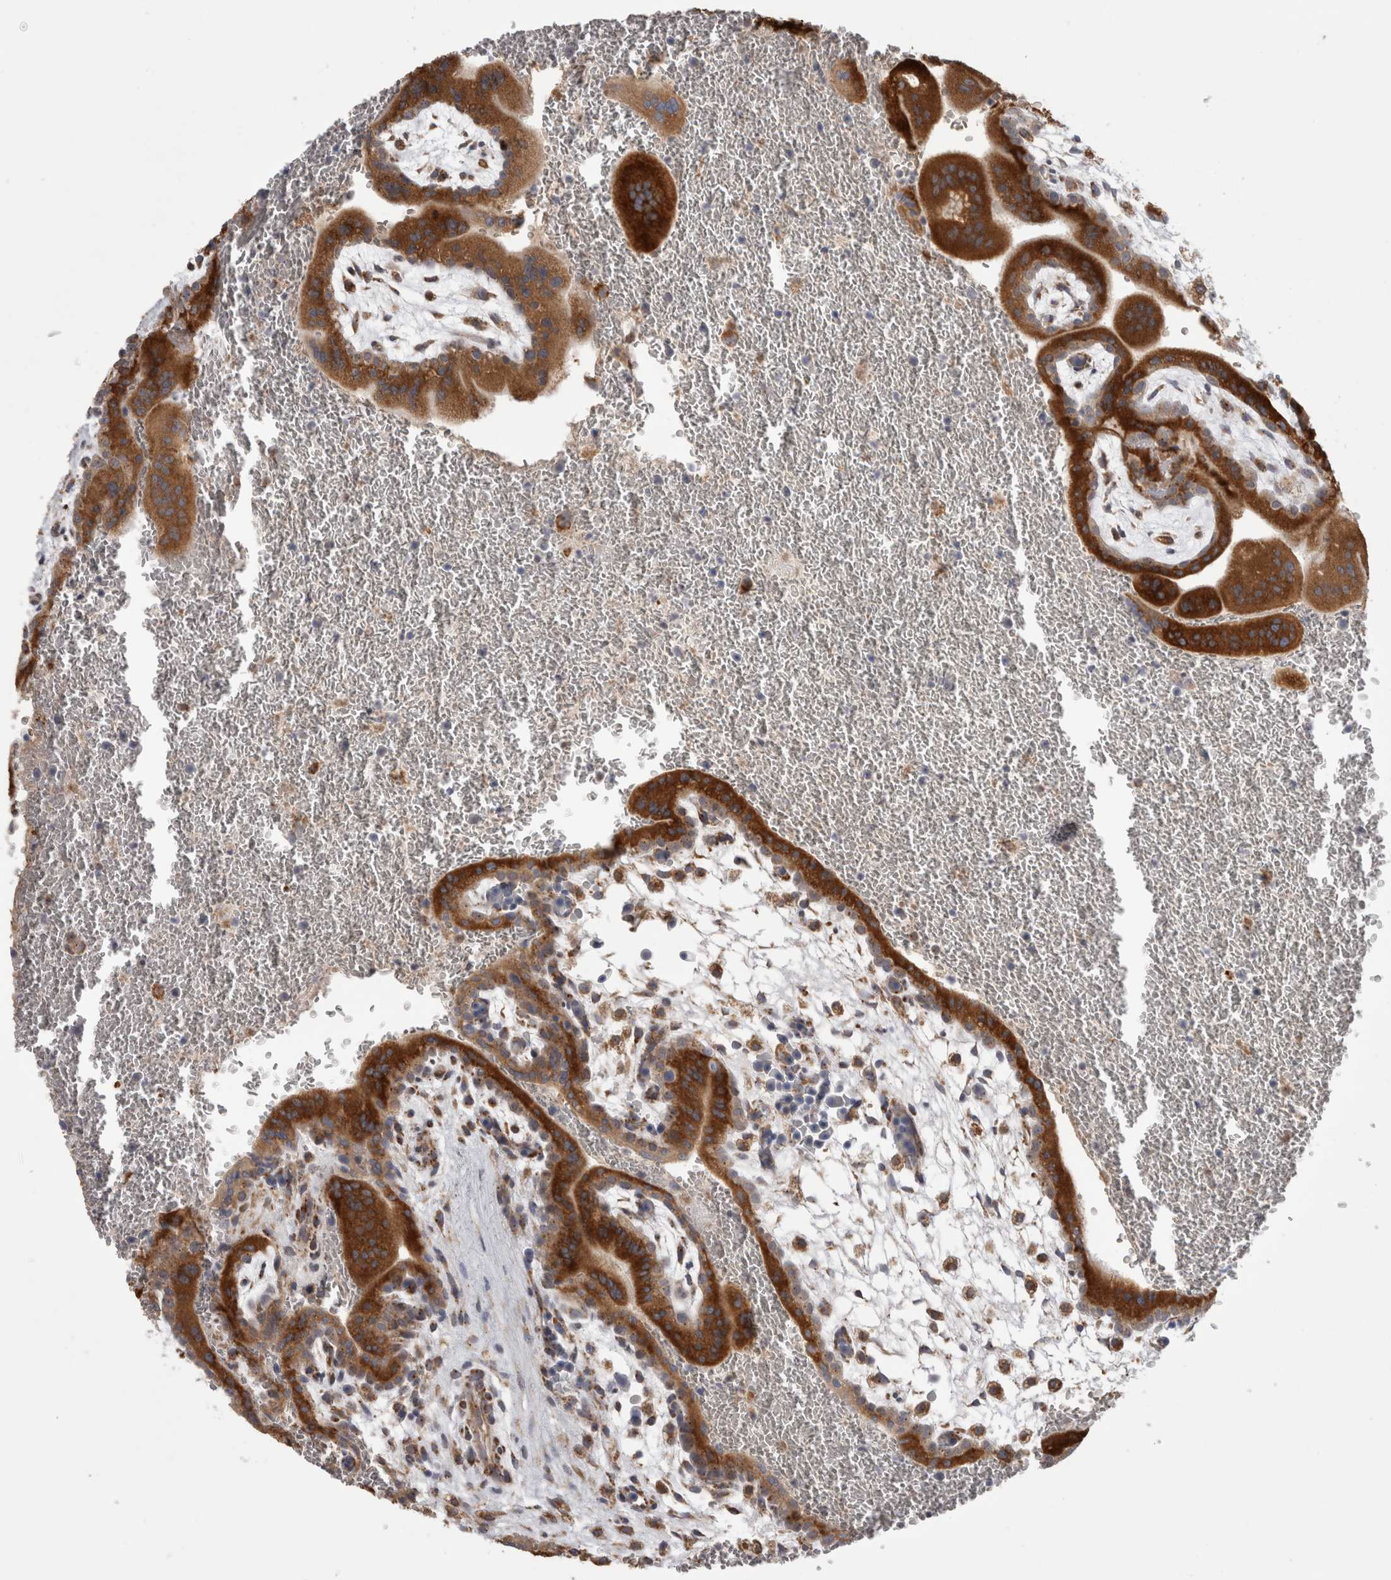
{"staining": {"intensity": "strong", "quantity": ">75%", "location": "cytoplasmic/membranous"}, "tissue": "placenta", "cell_type": "Trophoblastic cells", "image_type": "normal", "snomed": [{"axis": "morphology", "description": "Normal tissue, NOS"}, {"axis": "topography", "description": "Placenta"}], "caption": "High-magnification brightfield microscopy of unremarkable placenta stained with DAB (brown) and counterstained with hematoxylin (blue). trophoblastic cells exhibit strong cytoplasmic/membranous expression is identified in approximately>75% of cells. The protein is stained brown, and the nuclei are stained in blue (DAB (3,3'-diaminobenzidine) IHC with brightfield microscopy, high magnification).", "gene": "ZNF341", "patient": {"sex": "female", "age": 35}}